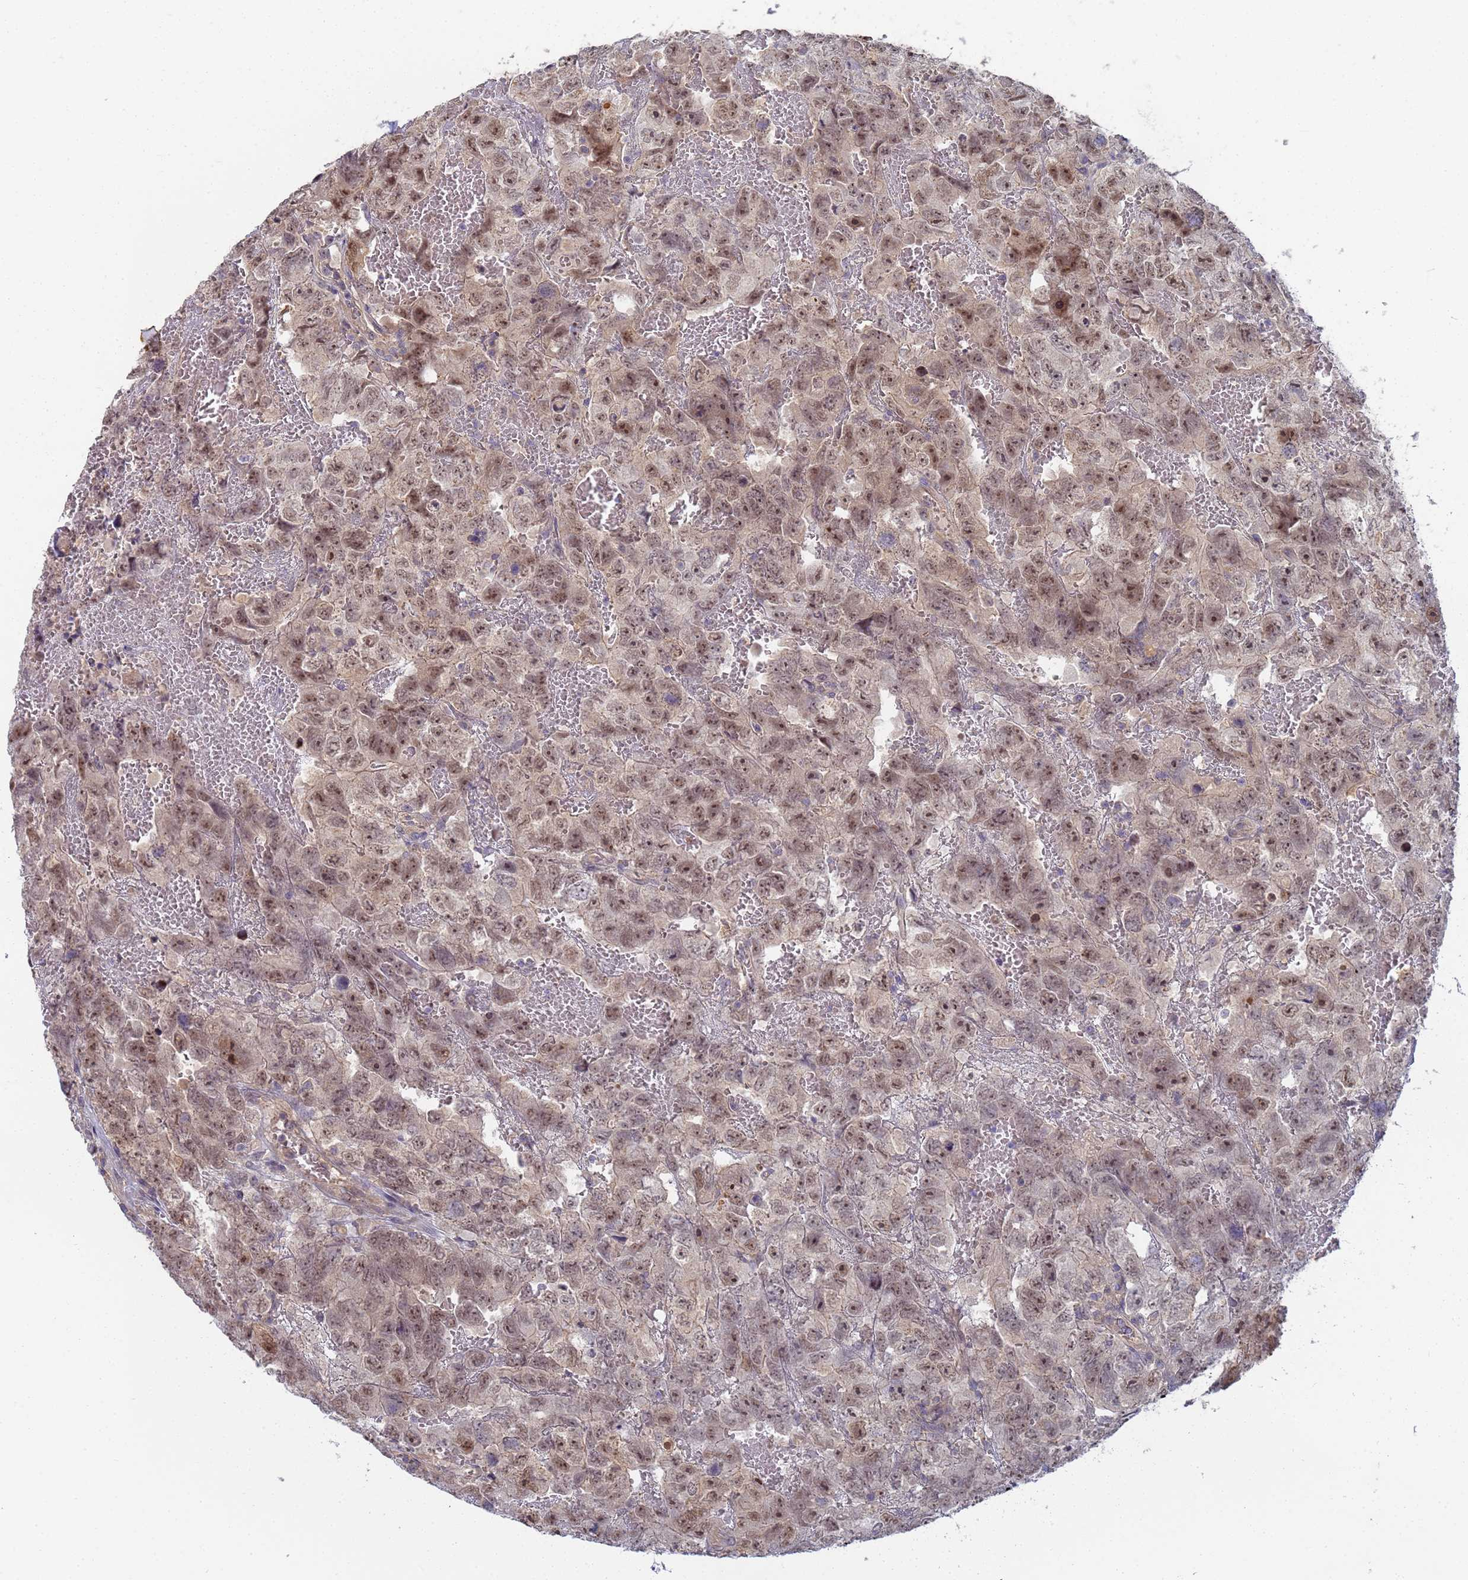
{"staining": {"intensity": "moderate", "quantity": ">75%", "location": "nuclear"}, "tissue": "testis cancer", "cell_type": "Tumor cells", "image_type": "cancer", "snomed": [{"axis": "morphology", "description": "Carcinoma, Embryonal, NOS"}, {"axis": "topography", "description": "Testis"}], "caption": "Human testis embryonal carcinoma stained with a protein marker shows moderate staining in tumor cells.", "gene": "SHARPIN", "patient": {"sex": "male", "age": 45}}